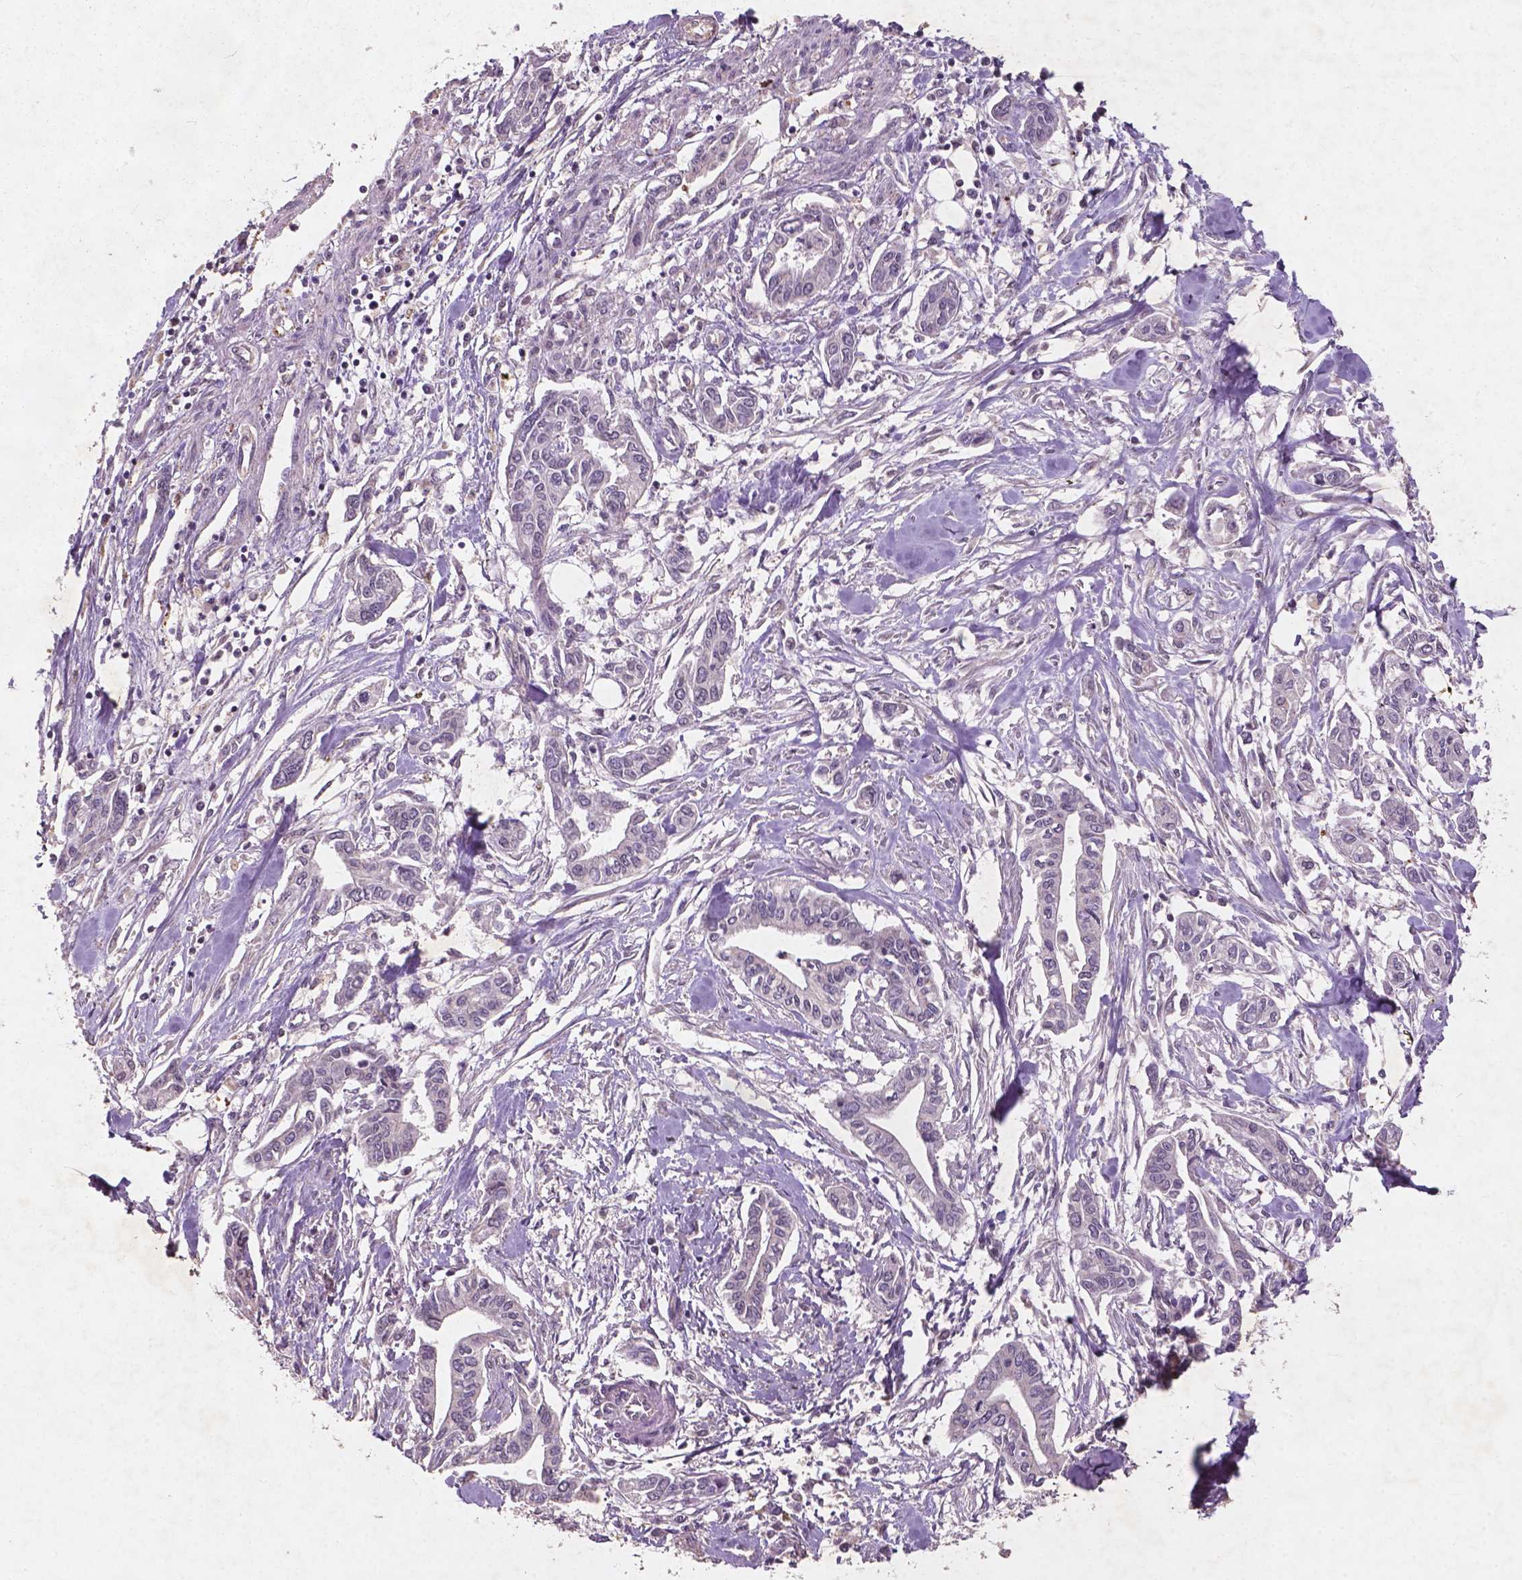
{"staining": {"intensity": "negative", "quantity": "none", "location": "none"}, "tissue": "pancreatic cancer", "cell_type": "Tumor cells", "image_type": "cancer", "snomed": [{"axis": "morphology", "description": "Adenocarcinoma, NOS"}, {"axis": "topography", "description": "Pancreas"}], "caption": "IHC micrograph of neoplastic tissue: human adenocarcinoma (pancreatic) stained with DAB (3,3'-diaminobenzidine) shows no significant protein staining in tumor cells.", "gene": "SMAD2", "patient": {"sex": "male", "age": 60}}